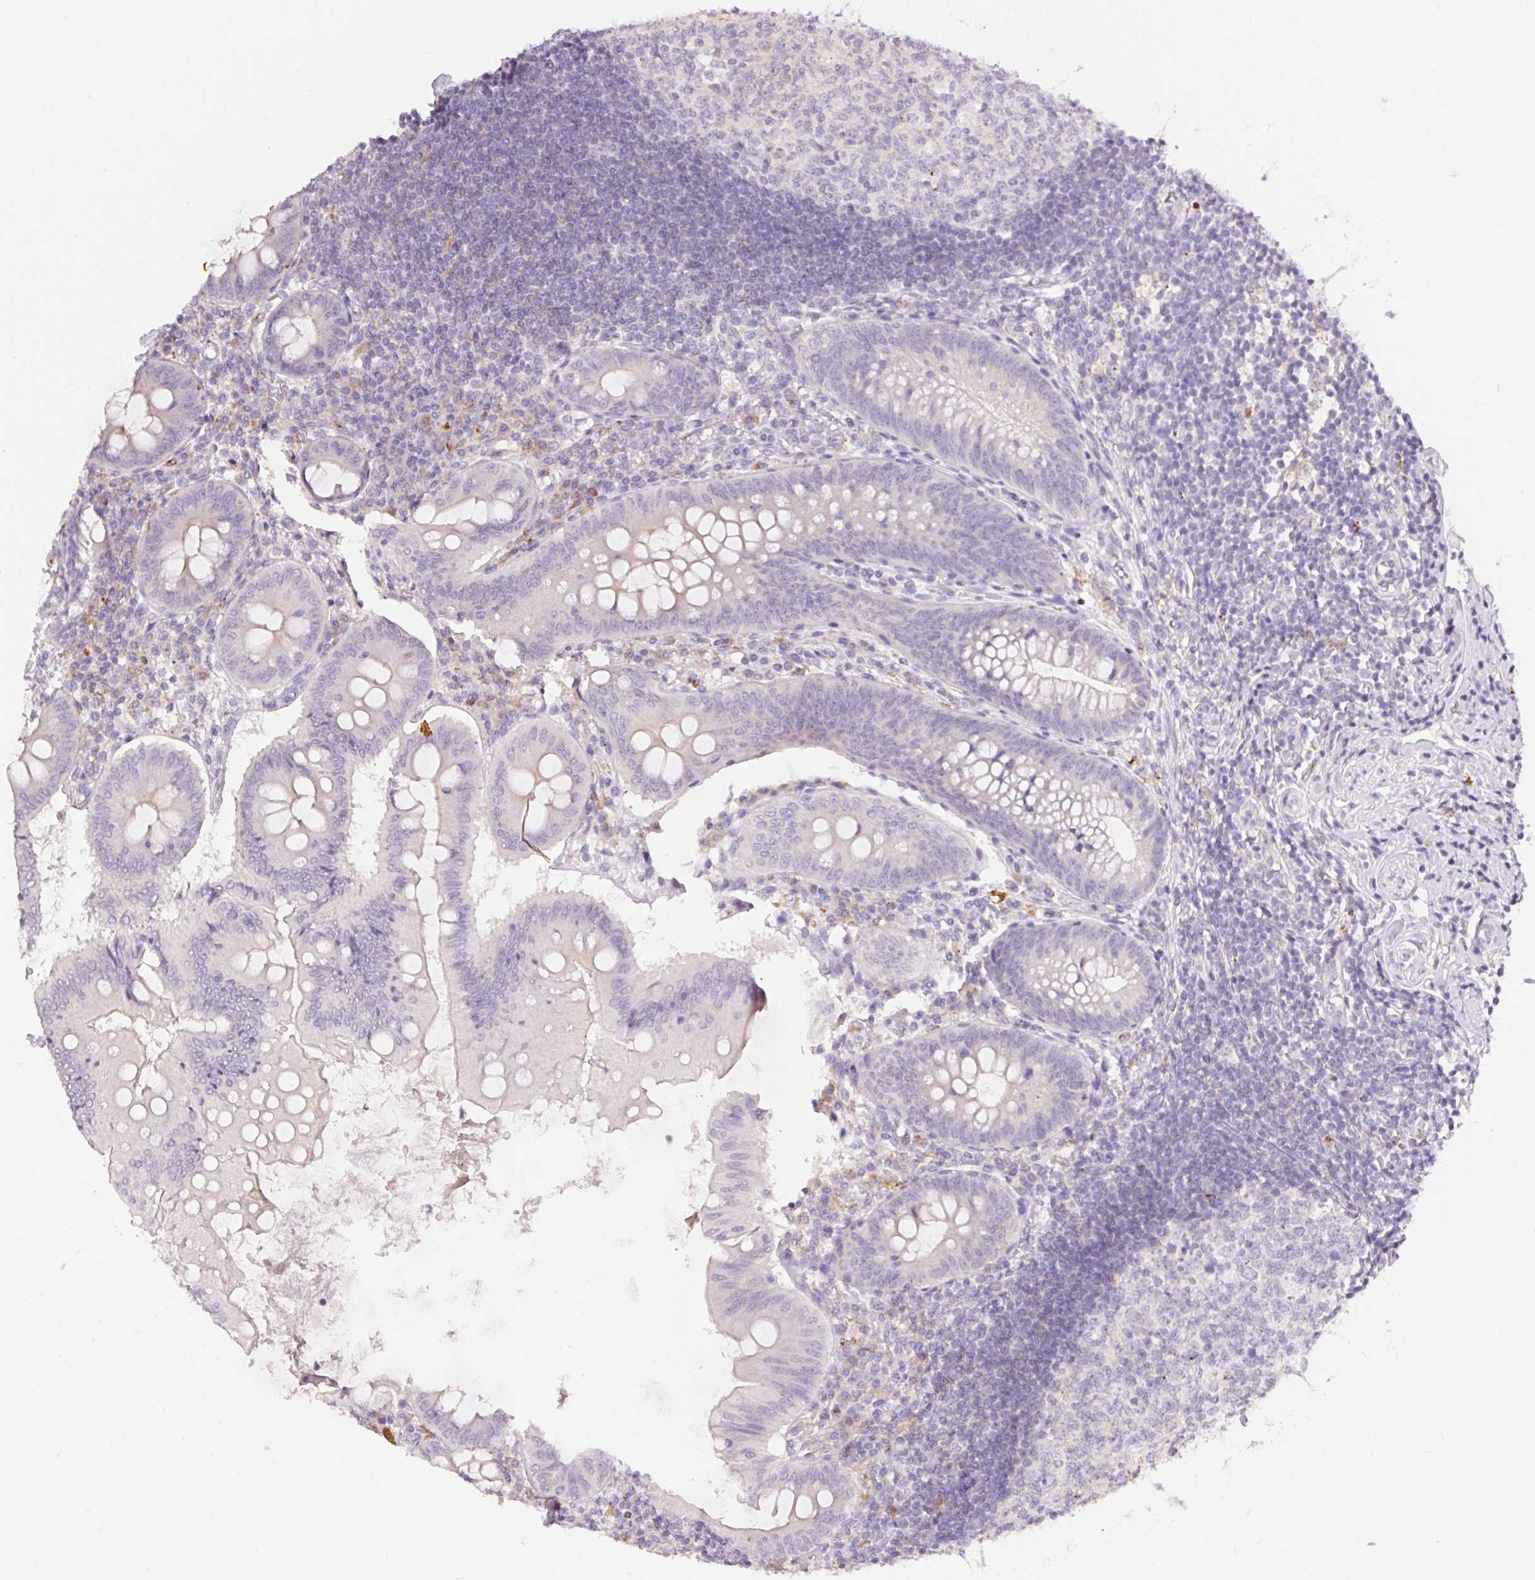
{"staining": {"intensity": "negative", "quantity": "none", "location": "none"}, "tissue": "appendix", "cell_type": "Glandular cells", "image_type": "normal", "snomed": [{"axis": "morphology", "description": "Normal tissue, NOS"}, {"axis": "morphology", "description": "Inflammation, NOS"}, {"axis": "topography", "description": "Appendix"}], "caption": "The micrograph shows no significant staining in glandular cells of appendix.", "gene": "PNLIPRP3", "patient": {"sex": "male", "age": 16}}